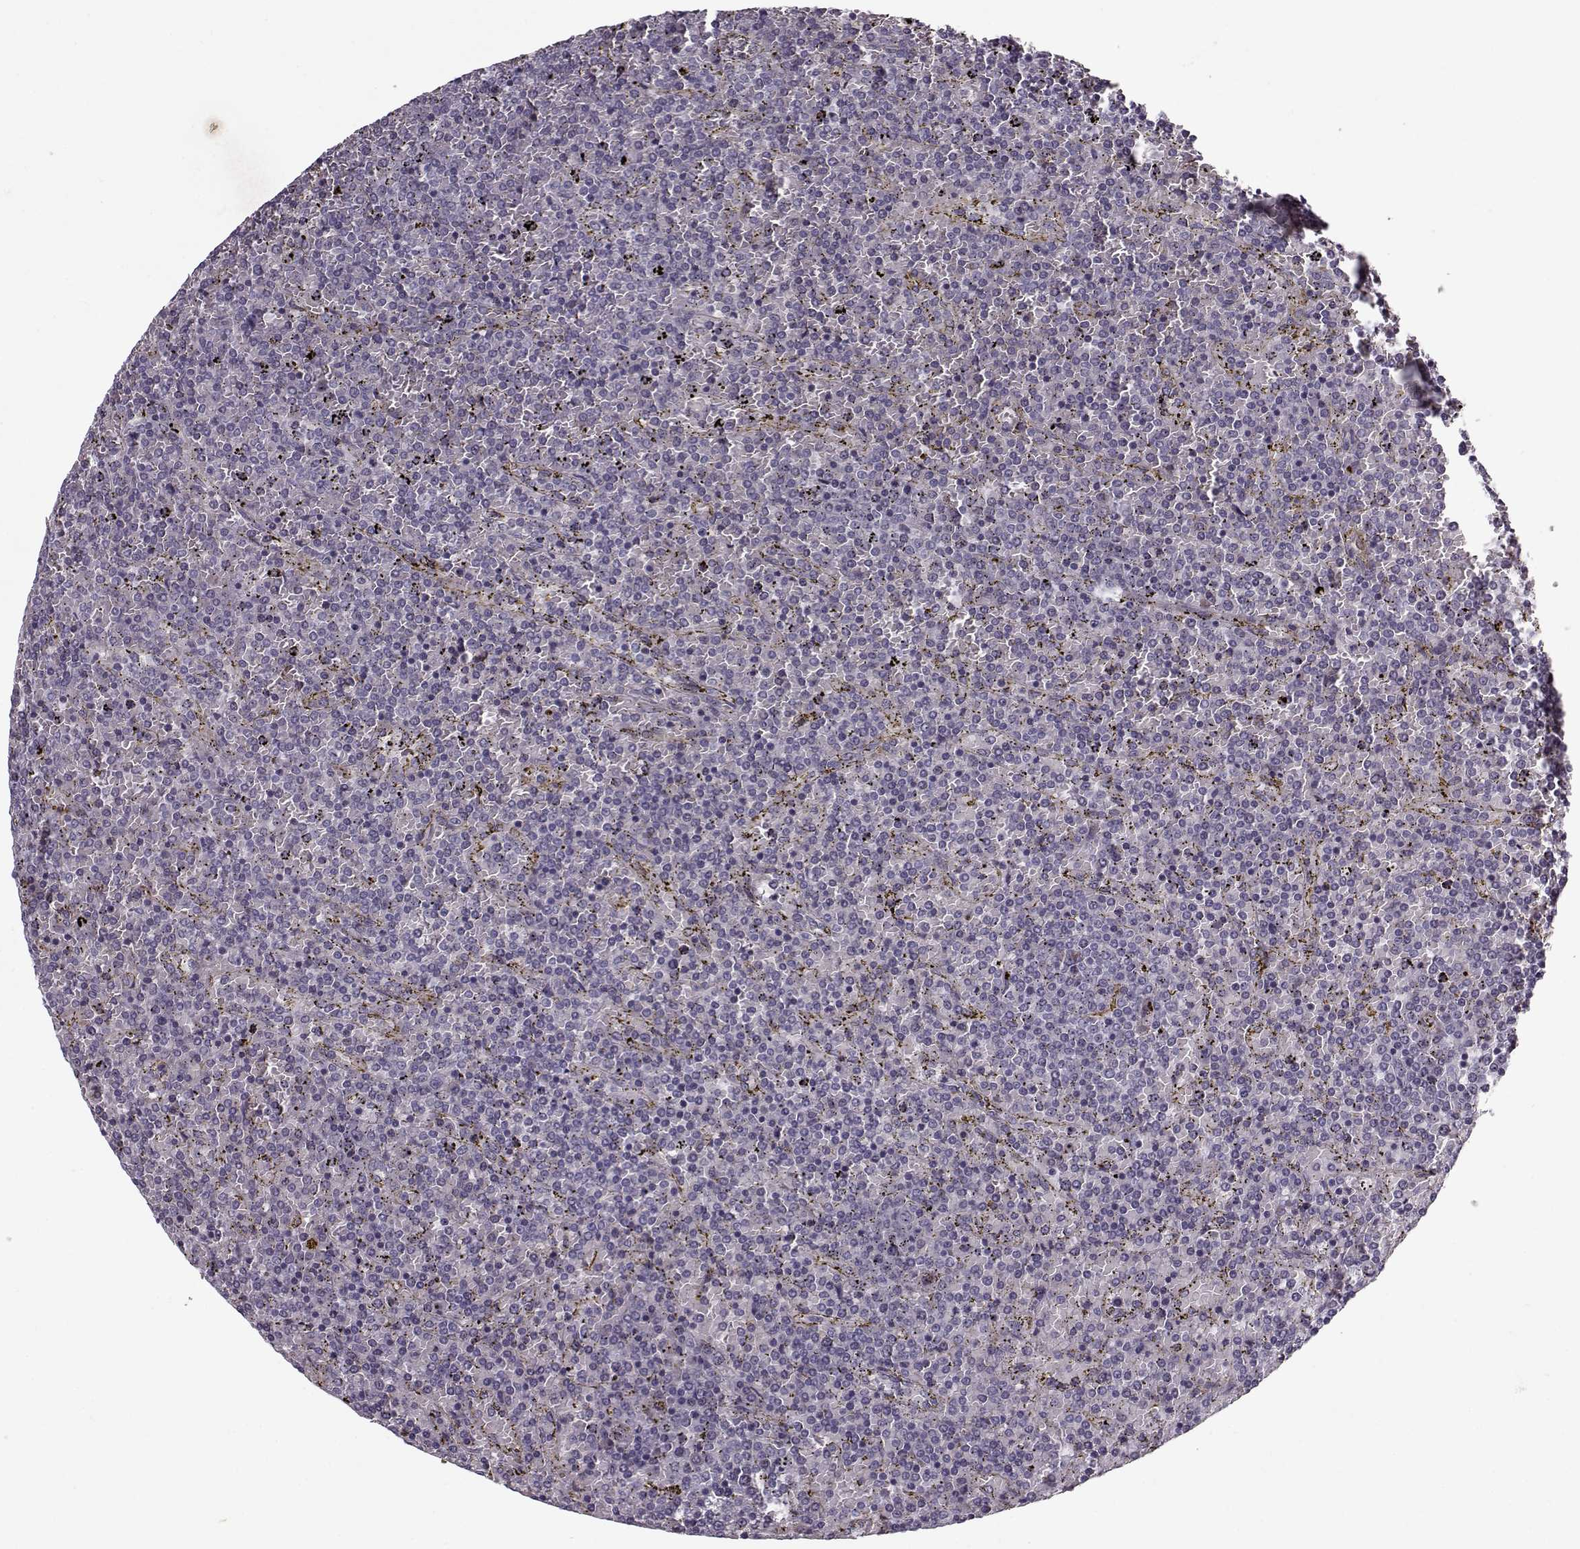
{"staining": {"intensity": "negative", "quantity": "none", "location": "none"}, "tissue": "lymphoma", "cell_type": "Tumor cells", "image_type": "cancer", "snomed": [{"axis": "morphology", "description": "Malignant lymphoma, non-Hodgkin's type, Low grade"}, {"axis": "topography", "description": "Spleen"}], "caption": "Human low-grade malignant lymphoma, non-Hodgkin's type stained for a protein using immunohistochemistry reveals no expression in tumor cells.", "gene": "KRT9", "patient": {"sex": "female", "age": 77}}